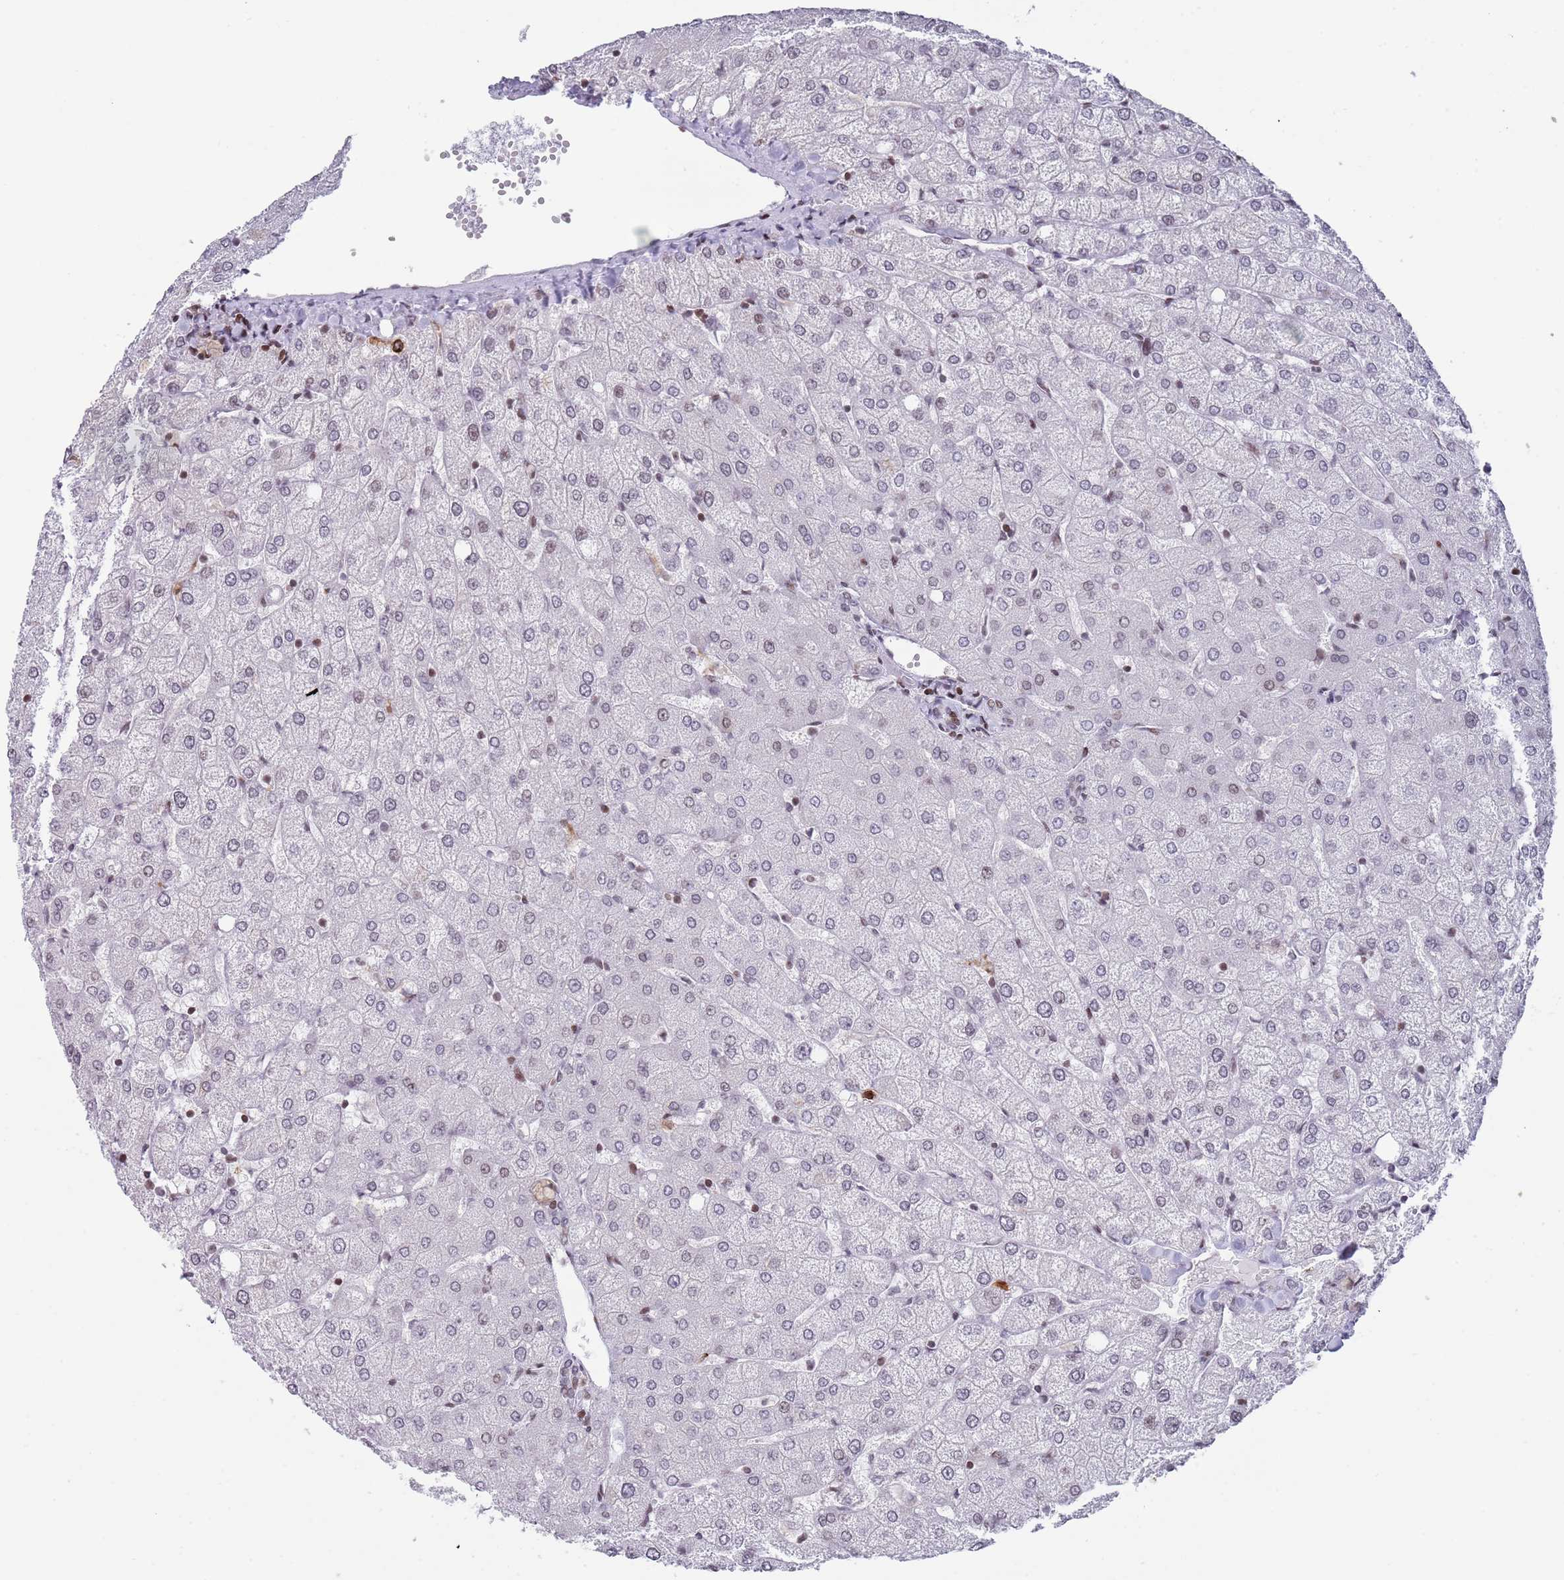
{"staining": {"intensity": "moderate", "quantity": "25%-75%", "location": "nuclear"}, "tissue": "liver", "cell_type": "Cholangiocytes", "image_type": "normal", "snomed": [{"axis": "morphology", "description": "Normal tissue, NOS"}, {"axis": "topography", "description": "Liver"}], "caption": "The photomicrograph reveals staining of benign liver, revealing moderate nuclear protein staining (brown color) within cholangiocytes.", "gene": "ENSG00000285547", "patient": {"sex": "female", "age": 54}}